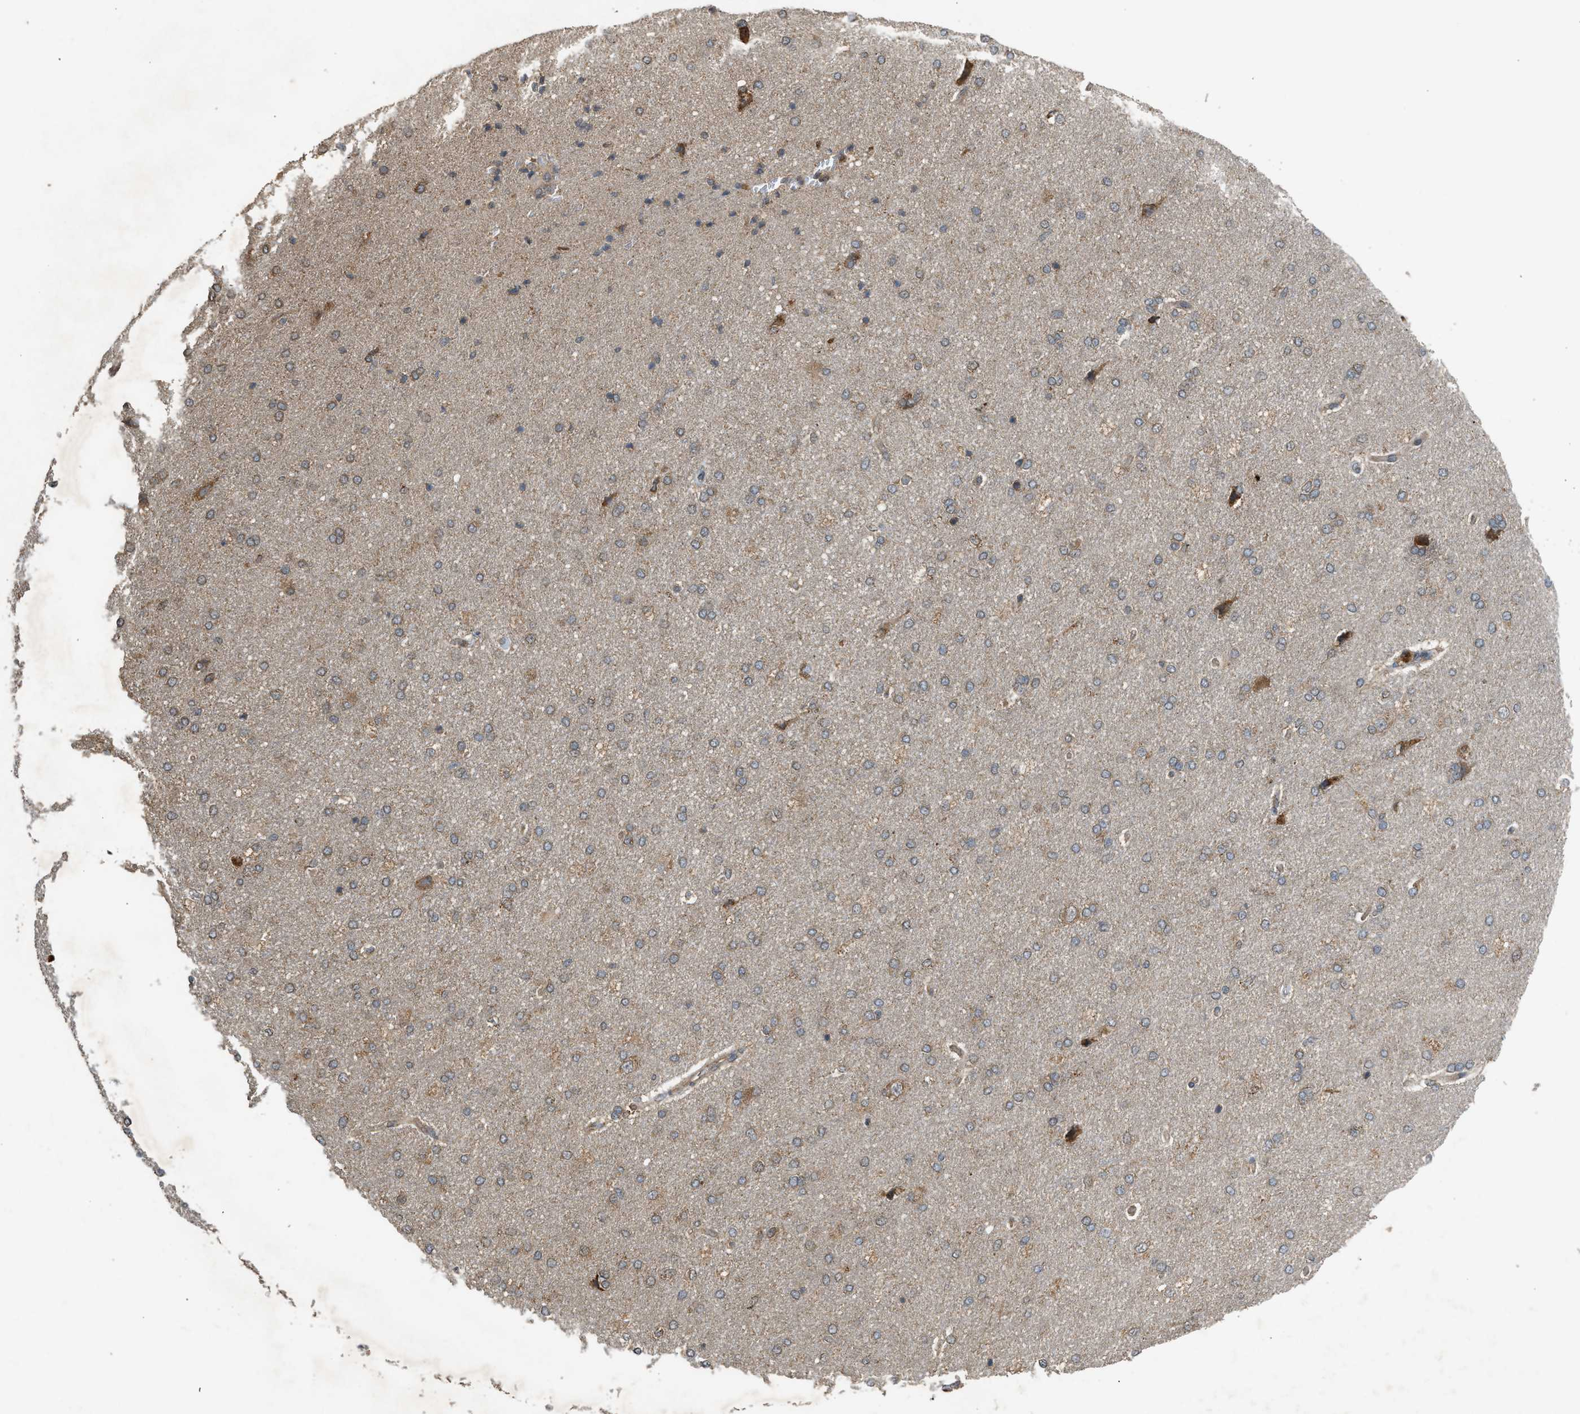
{"staining": {"intensity": "moderate", "quantity": ">75%", "location": "cytoplasmic/membranous"}, "tissue": "cerebral cortex", "cell_type": "Endothelial cells", "image_type": "normal", "snomed": [{"axis": "morphology", "description": "Normal tissue, NOS"}, {"axis": "topography", "description": "Cerebral cortex"}], "caption": "Immunohistochemistry histopathology image of benign human cerebral cortex stained for a protein (brown), which exhibits medium levels of moderate cytoplasmic/membranous staining in about >75% of endothelial cells.", "gene": "HIP1R", "patient": {"sex": "male", "age": 62}}